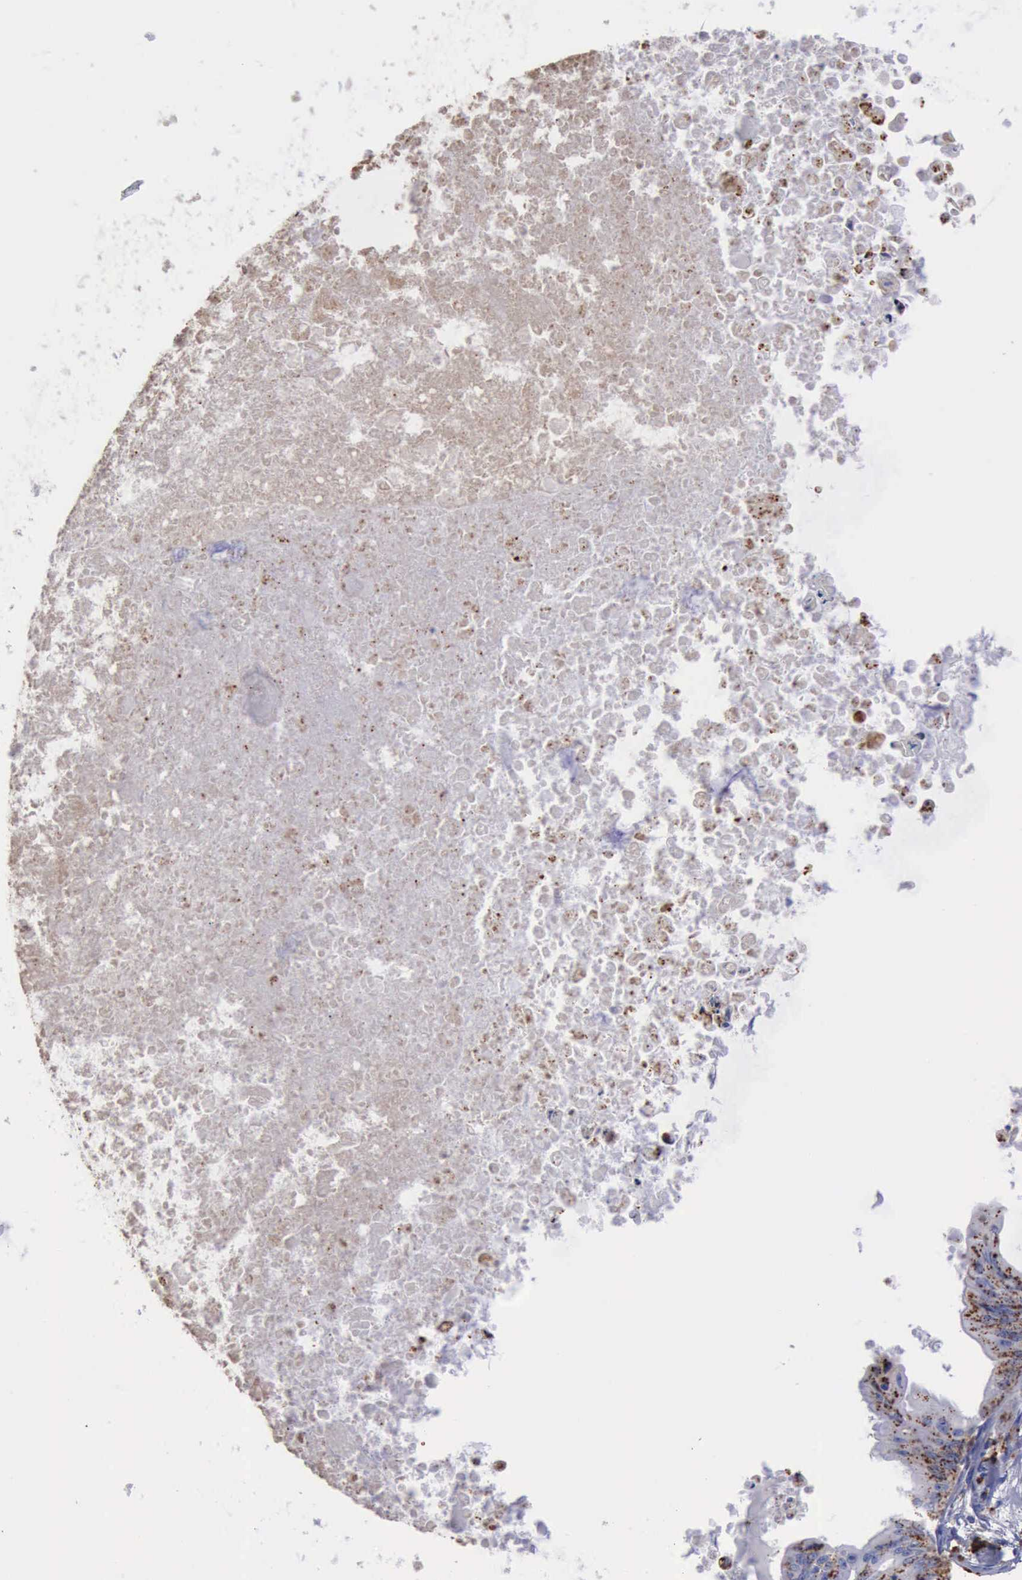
{"staining": {"intensity": "moderate", "quantity": ">75%", "location": "cytoplasmic/membranous"}, "tissue": "ovarian cancer", "cell_type": "Tumor cells", "image_type": "cancer", "snomed": [{"axis": "morphology", "description": "Cystadenocarcinoma, mucinous, NOS"}, {"axis": "topography", "description": "Ovary"}], "caption": "The image demonstrates immunohistochemical staining of ovarian cancer. There is moderate cytoplasmic/membranous expression is identified in approximately >75% of tumor cells.", "gene": "CTSD", "patient": {"sex": "female", "age": 37}}